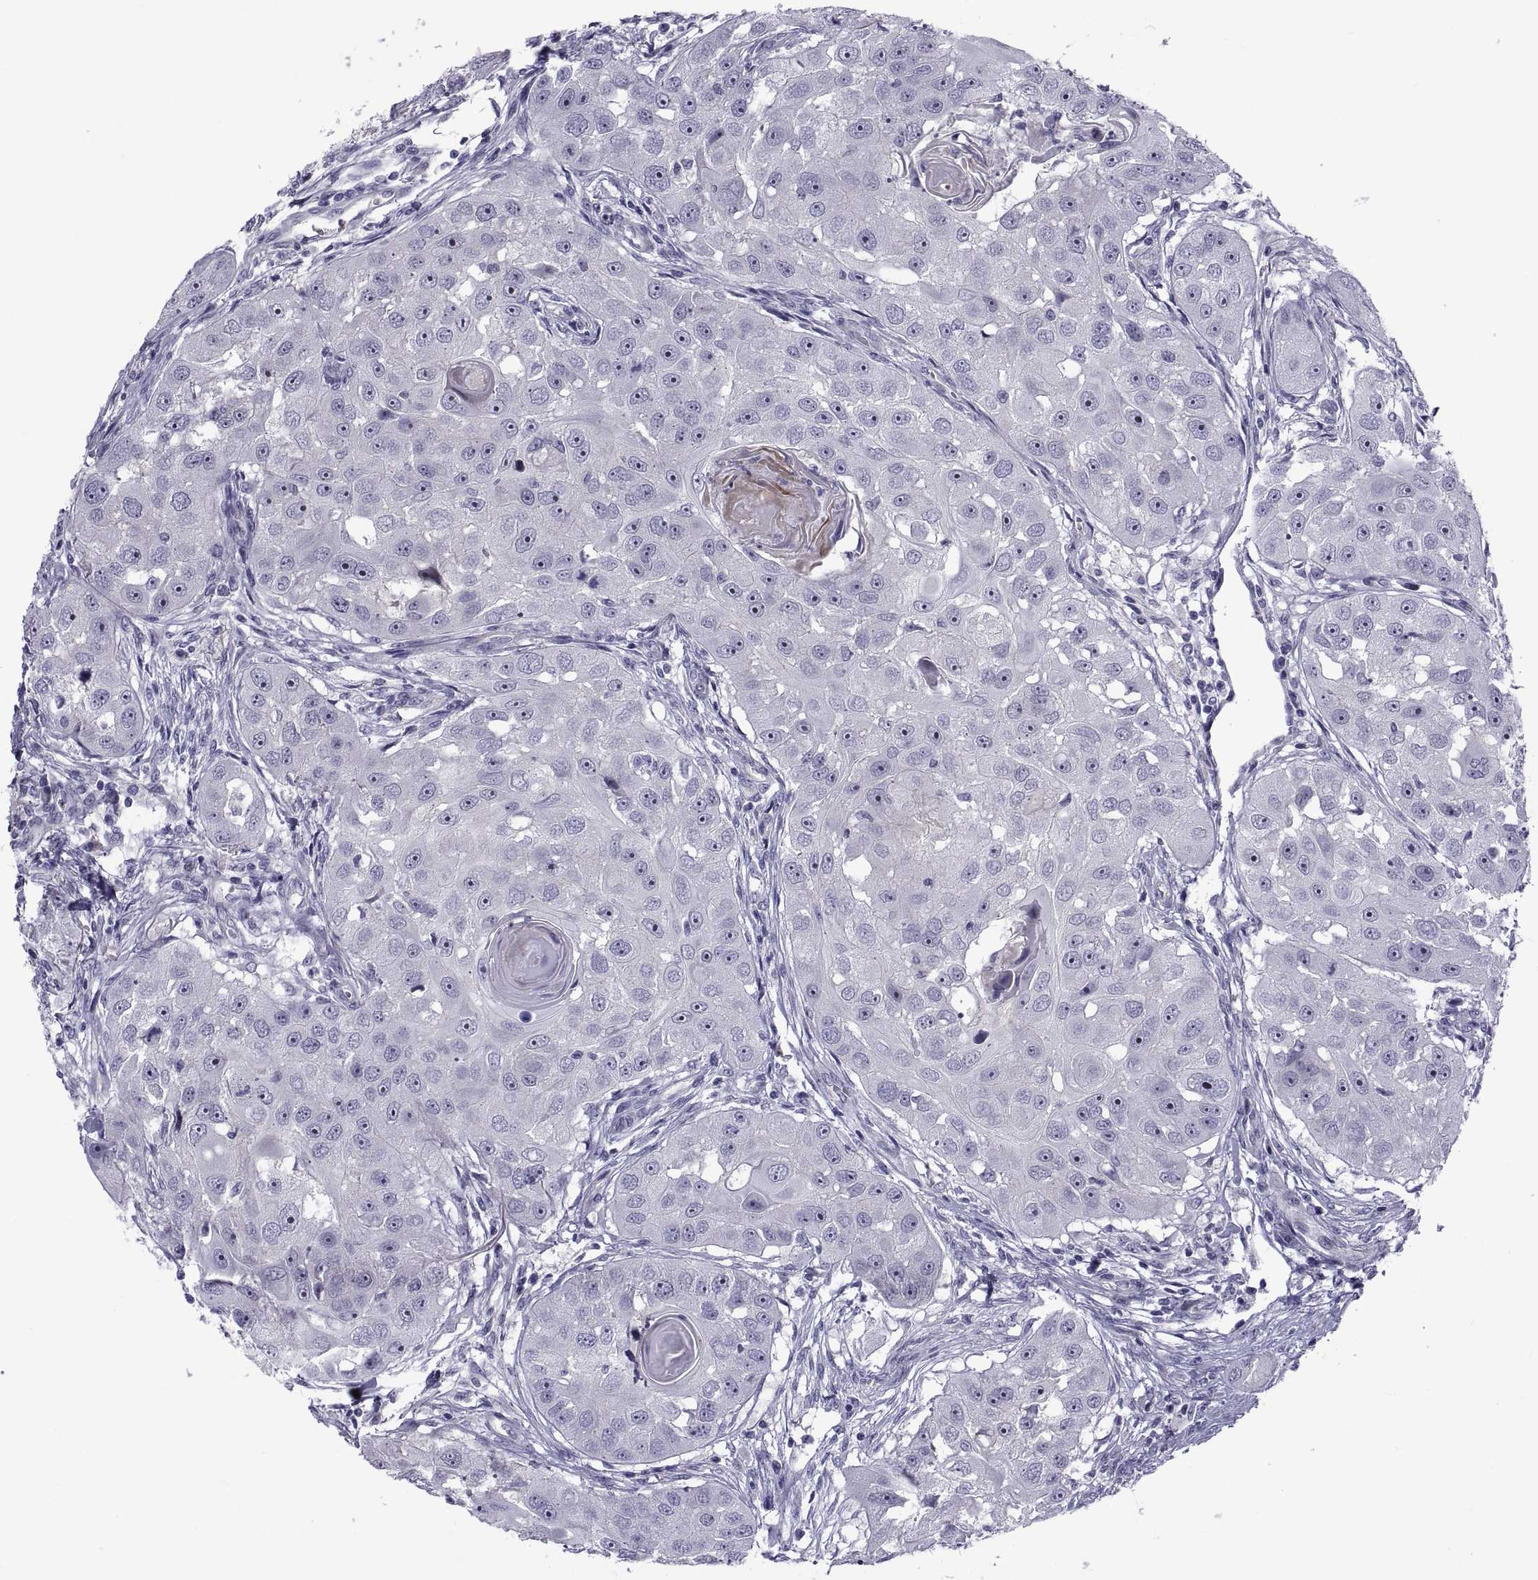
{"staining": {"intensity": "negative", "quantity": "none", "location": "none"}, "tissue": "head and neck cancer", "cell_type": "Tumor cells", "image_type": "cancer", "snomed": [{"axis": "morphology", "description": "Squamous cell carcinoma, NOS"}, {"axis": "topography", "description": "Head-Neck"}], "caption": "This photomicrograph is of head and neck cancer (squamous cell carcinoma) stained with immunohistochemistry to label a protein in brown with the nuclei are counter-stained blue. There is no staining in tumor cells. (DAB IHC, high magnification).", "gene": "TMEM158", "patient": {"sex": "male", "age": 51}}